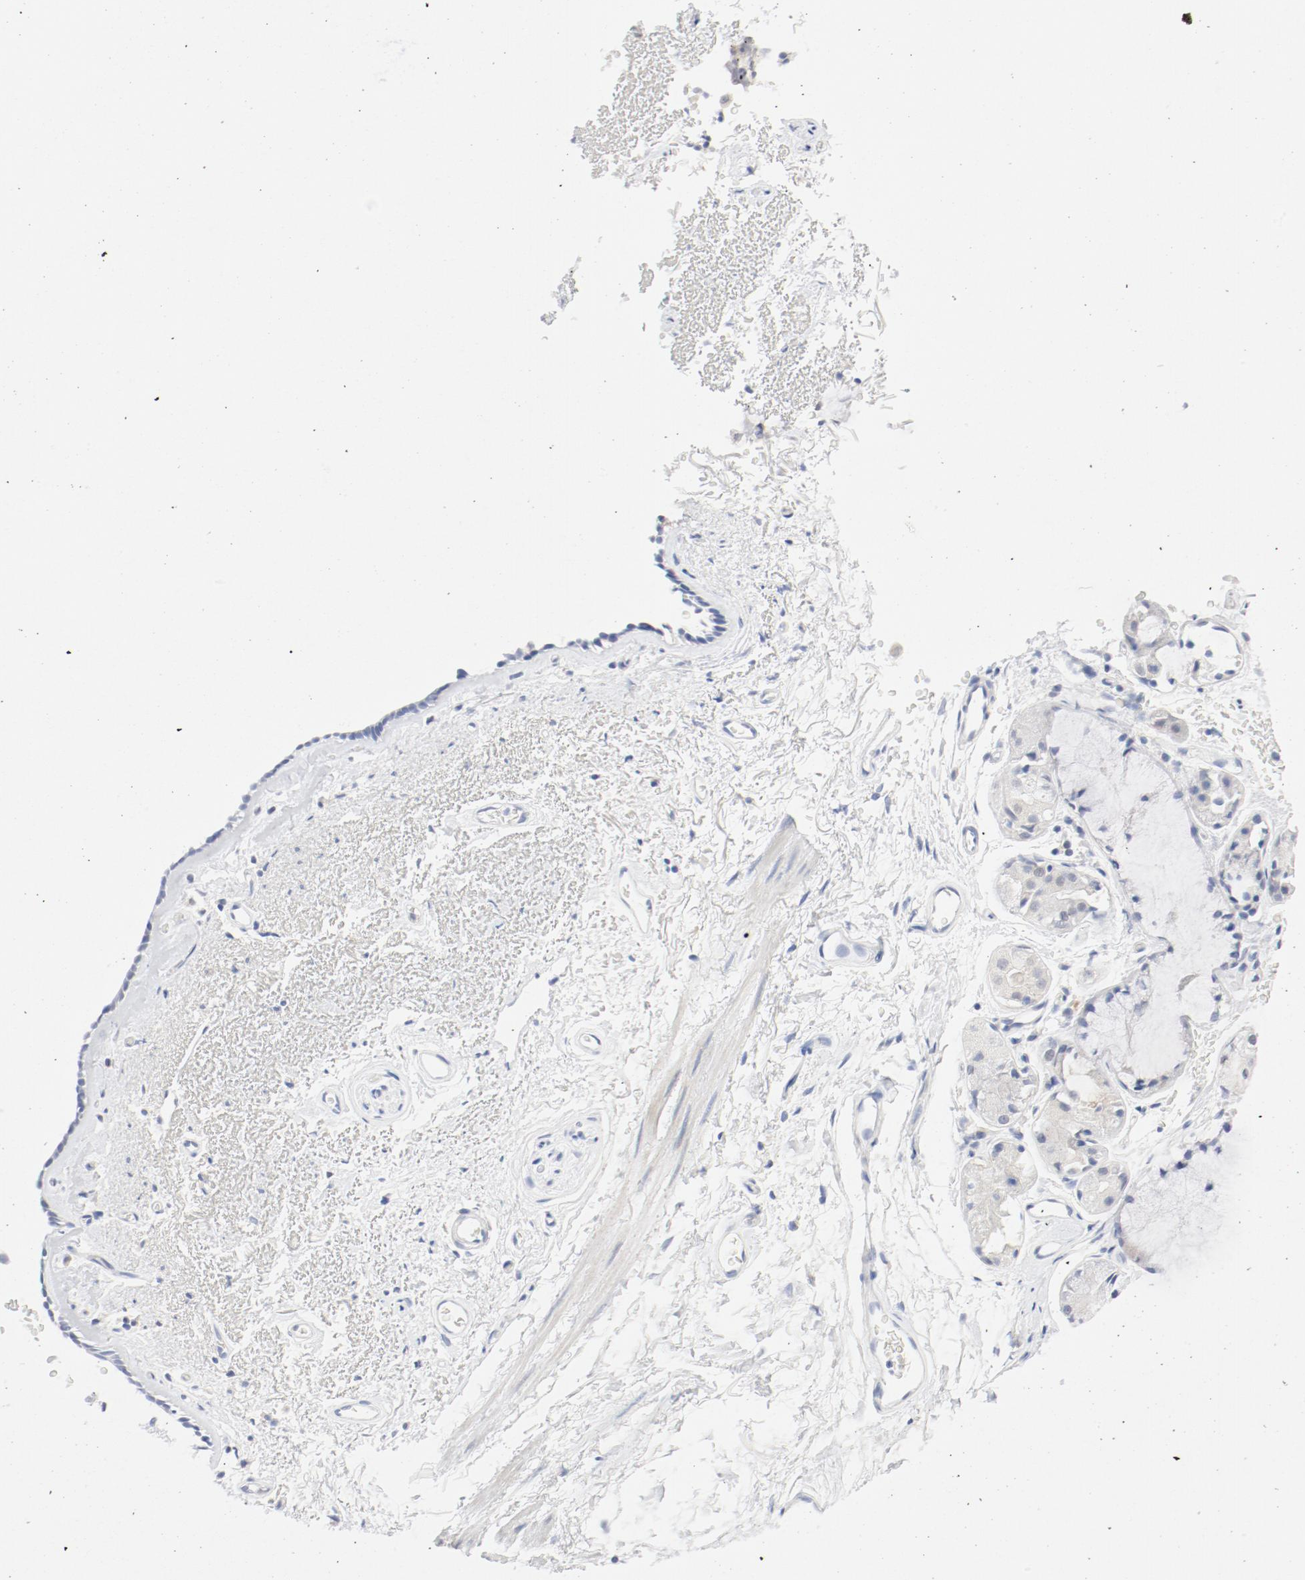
{"staining": {"intensity": "negative", "quantity": "none", "location": "none"}, "tissue": "bronchus", "cell_type": "Respiratory epithelial cells", "image_type": "normal", "snomed": [{"axis": "morphology", "description": "Normal tissue, NOS"}, {"axis": "morphology", "description": "Adenocarcinoma, NOS"}, {"axis": "topography", "description": "Bronchus"}, {"axis": "topography", "description": "Lung"}], "caption": "Immunohistochemistry histopathology image of normal bronchus: human bronchus stained with DAB (3,3'-diaminobenzidine) displays no significant protein positivity in respiratory epithelial cells. Brightfield microscopy of immunohistochemistry (IHC) stained with DAB (brown) and hematoxylin (blue), captured at high magnification.", "gene": "PGM1", "patient": {"sex": "male", "age": 71}}